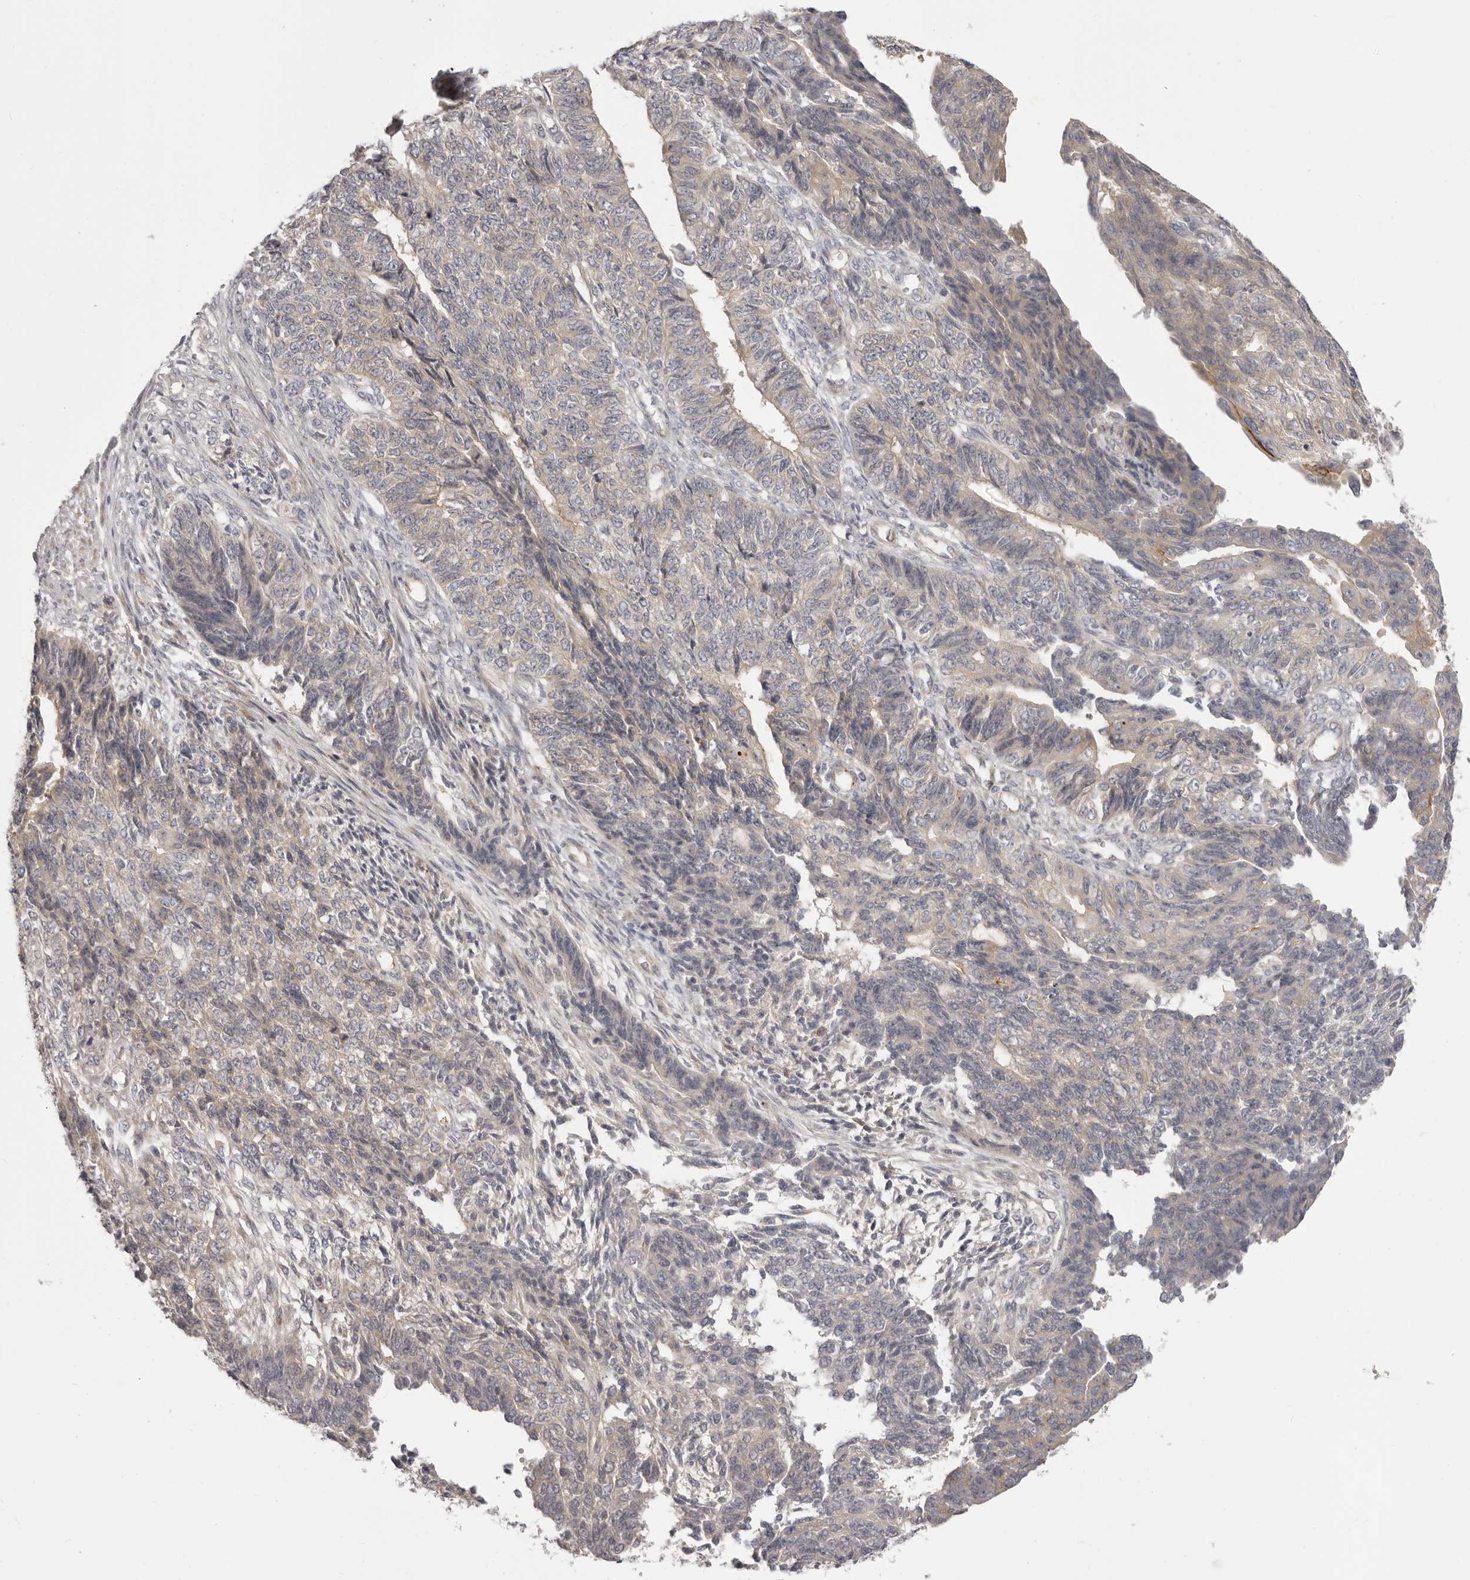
{"staining": {"intensity": "weak", "quantity": "<25%", "location": "cytoplasmic/membranous"}, "tissue": "endometrial cancer", "cell_type": "Tumor cells", "image_type": "cancer", "snomed": [{"axis": "morphology", "description": "Adenocarcinoma, NOS"}, {"axis": "topography", "description": "Endometrium"}], "caption": "Immunohistochemical staining of human endometrial adenocarcinoma displays no significant expression in tumor cells.", "gene": "OTUD3", "patient": {"sex": "female", "age": 32}}